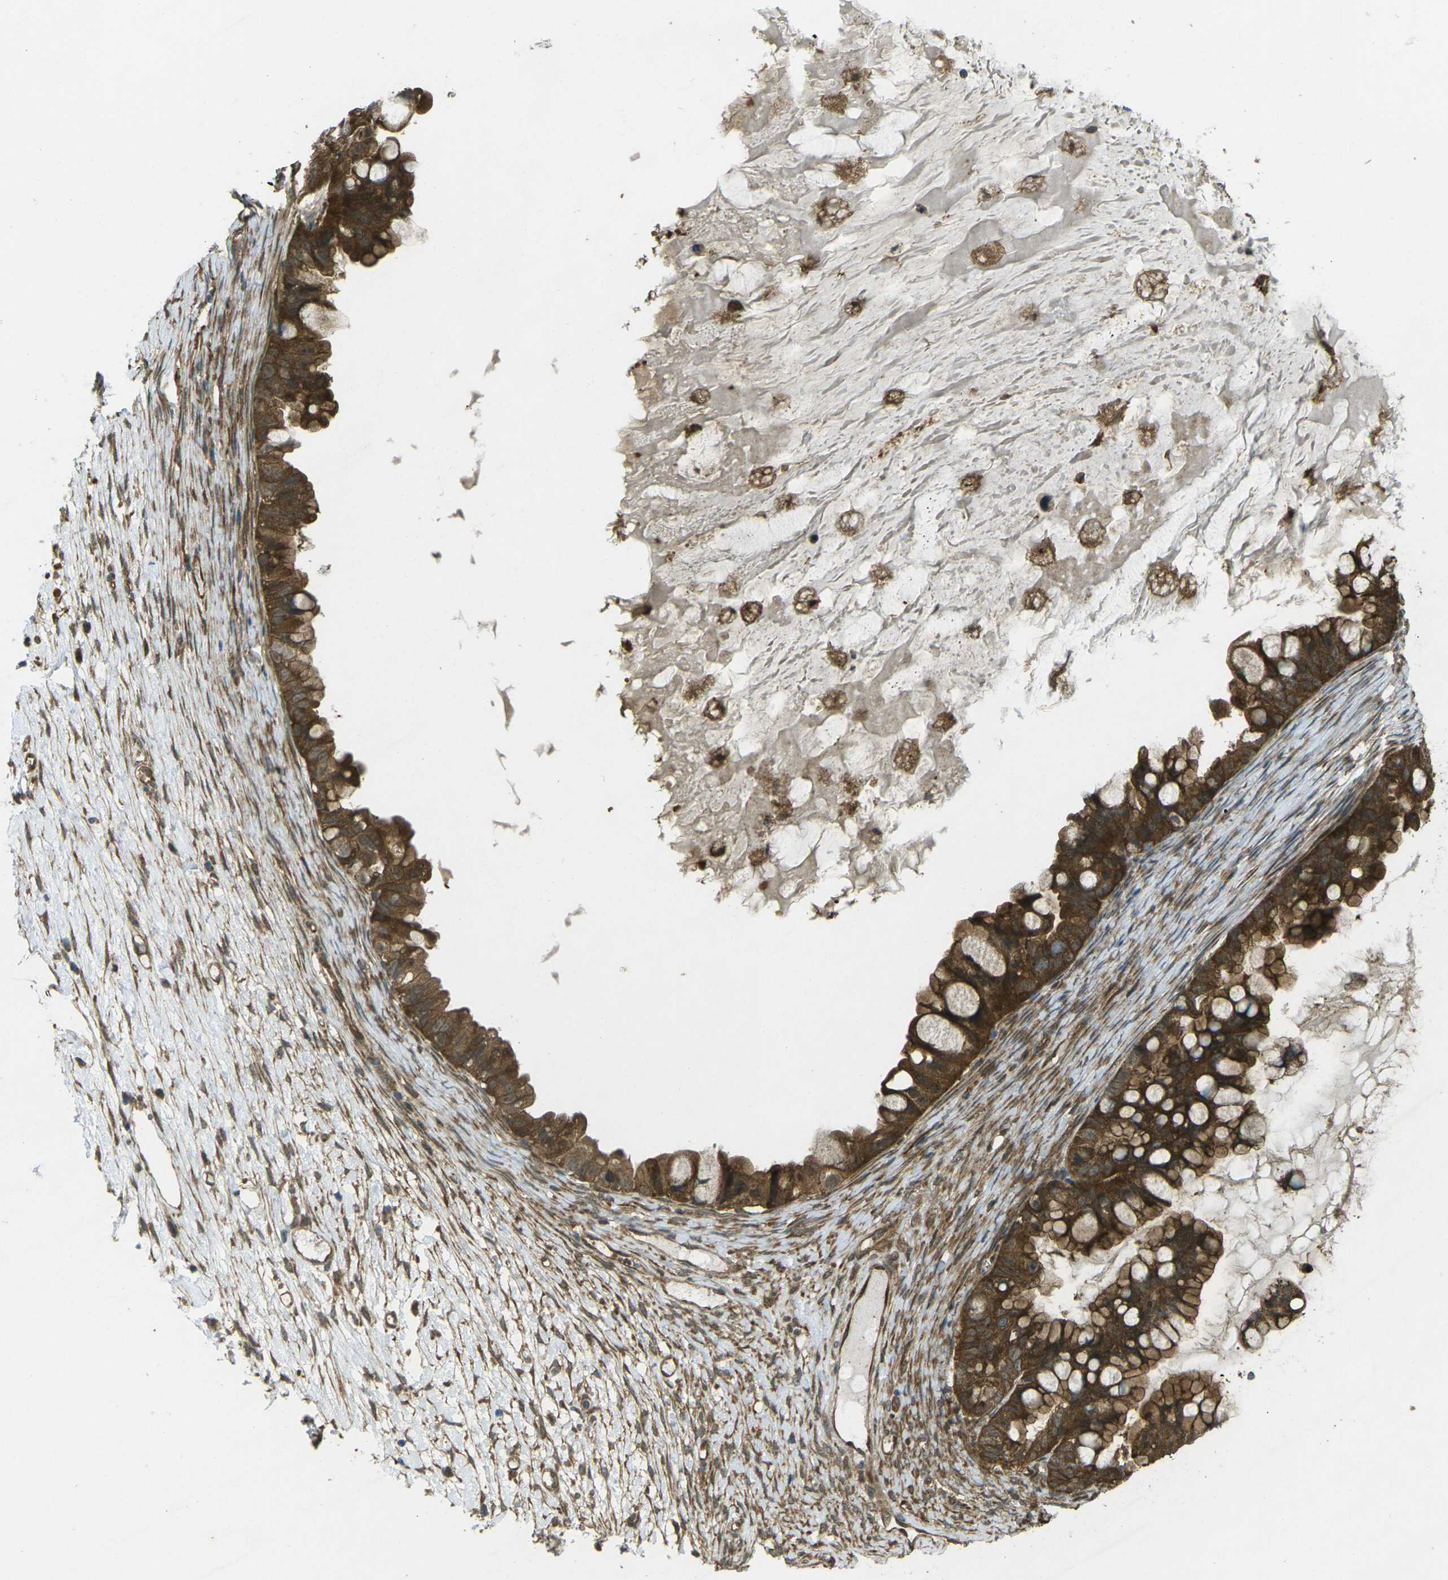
{"staining": {"intensity": "strong", "quantity": ">75%", "location": "cytoplasmic/membranous"}, "tissue": "ovarian cancer", "cell_type": "Tumor cells", "image_type": "cancer", "snomed": [{"axis": "morphology", "description": "Cystadenocarcinoma, mucinous, NOS"}, {"axis": "topography", "description": "Ovary"}], "caption": "Ovarian mucinous cystadenocarcinoma was stained to show a protein in brown. There is high levels of strong cytoplasmic/membranous expression in about >75% of tumor cells.", "gene": "CHMP3", "patient": {"sex": "female", "age": 80}}